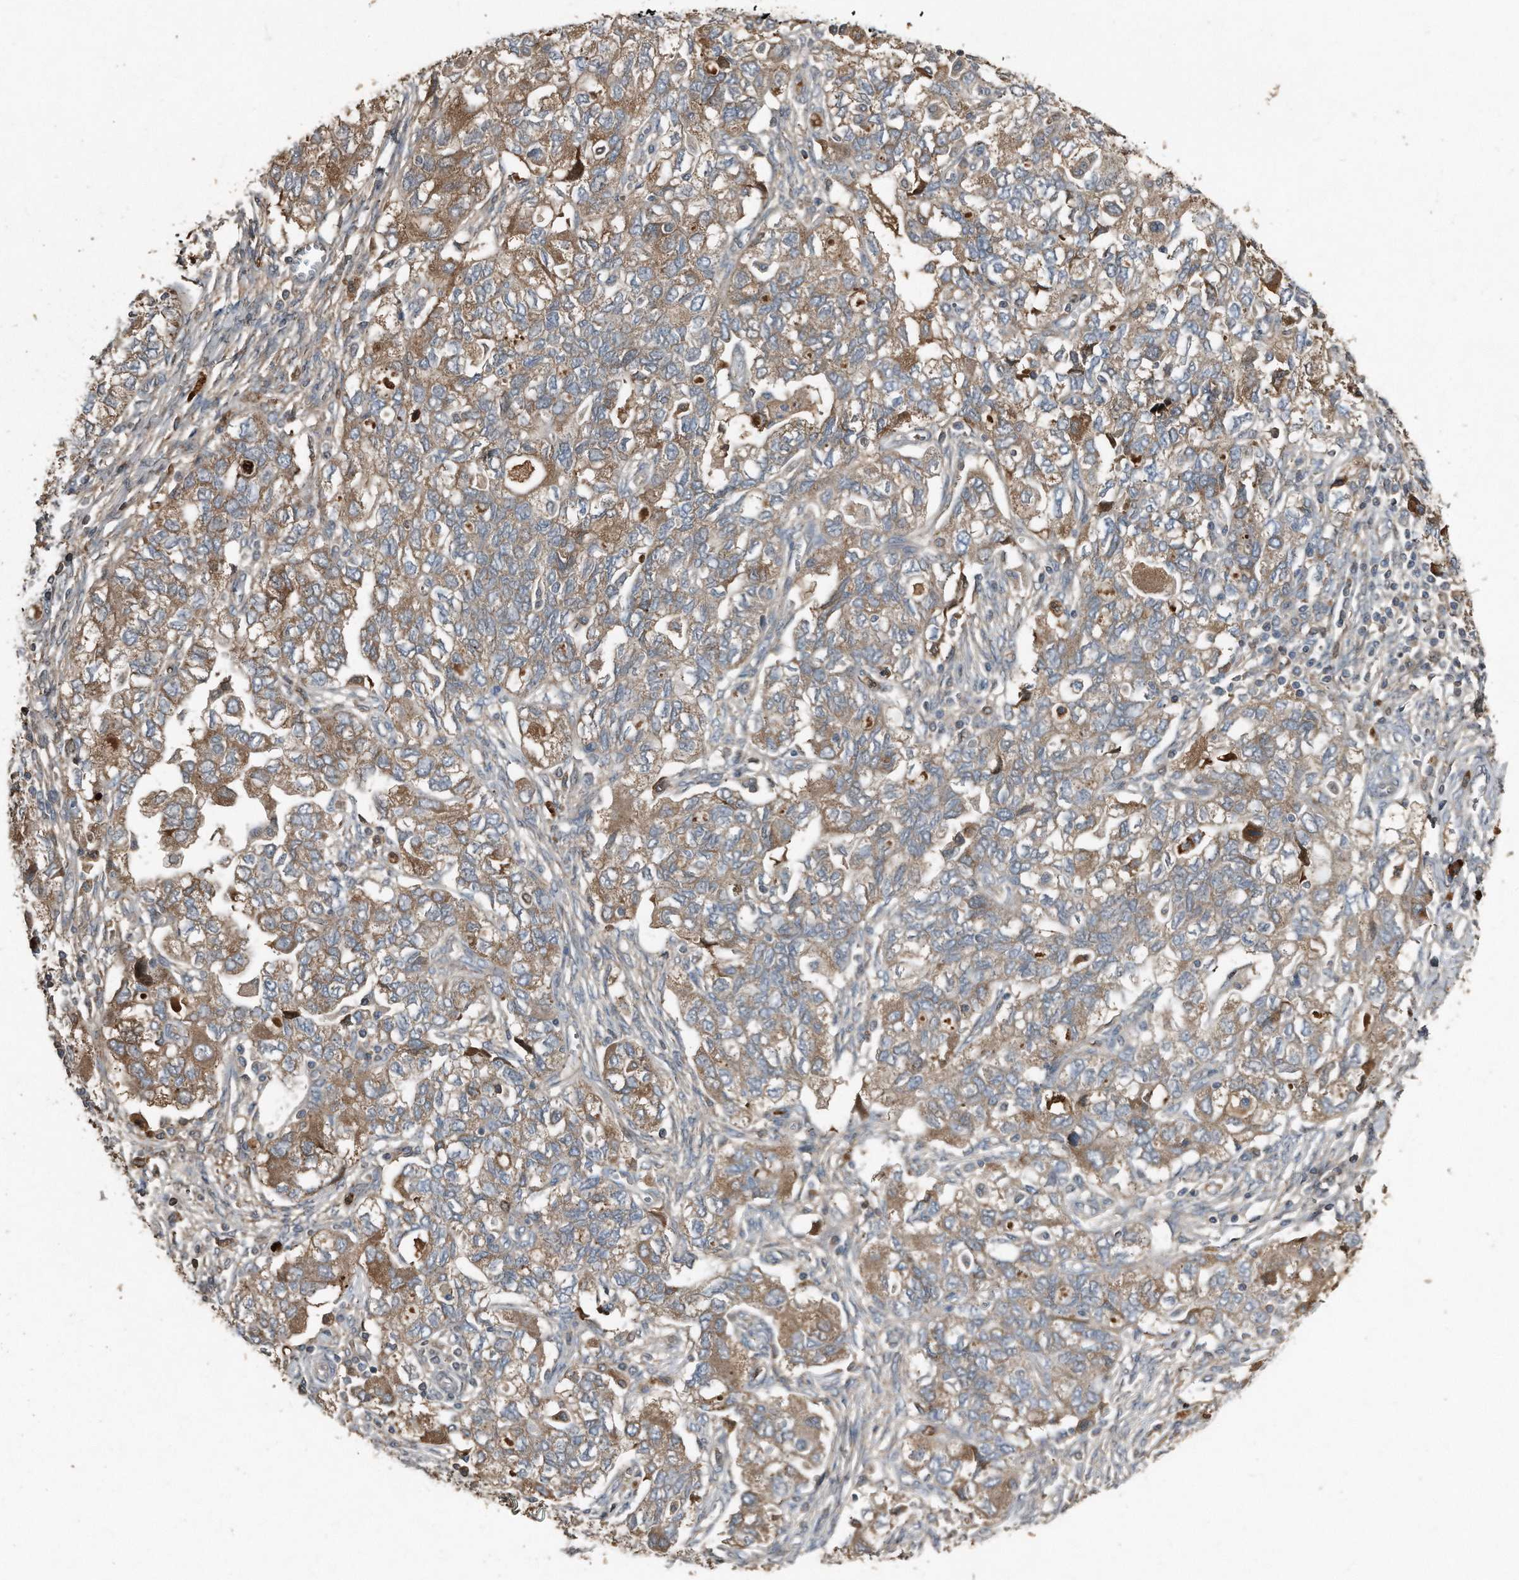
{"staining": {"intensity": "moderate", "quantity": ">75%", "location": "cytoplasmic/membranous"}, "tissue": "ovarian cancer", "cell_type": "Tumor cells", "image_type": "cancer", "snomed": [{"axis": "morphology", "description": "Carcinoma, NOS"}, {"axis": "morphology", "description": "Cystadenocarcinoma, serous, NOS"}, {"axis": "topography", "description": "Ovary"}], "caption": "High-power microscopy captured an immunohistochemistry histopathology image of ovarian cancer (serous cystadenocarcinoma), revealing moderate cytoplasmic/membranous staining in about >75% of tumor cells.", "gene": "C9", "patient": {"sex": "female", "age": 69}}